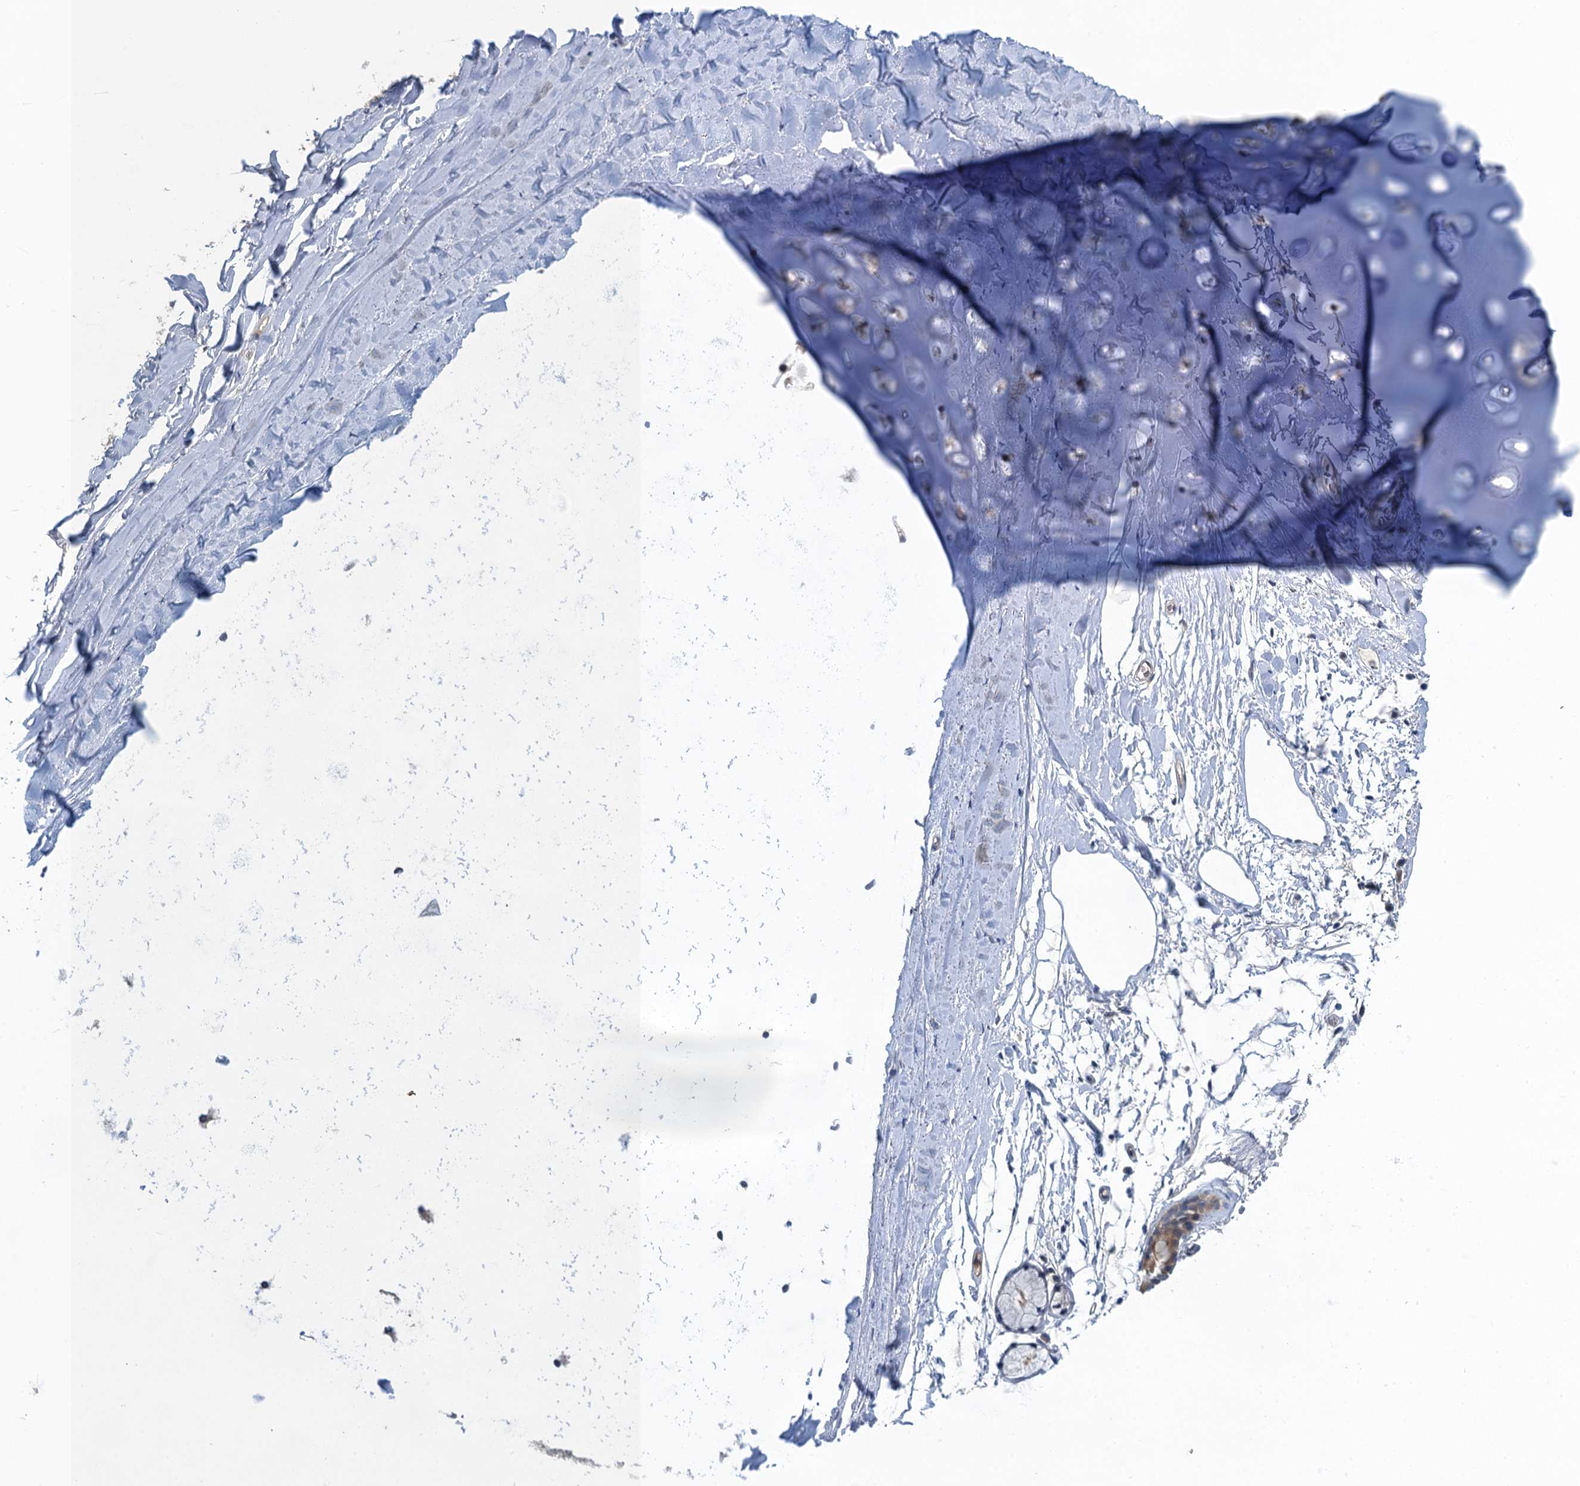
{"staining": {"intensity": "negative", "quantity": "none", "location": "none"}, "tissue": "adipose tissue", "cell_type": "Adipocytes", "image_type": "normal", "snomed": [{"axis": "morphology", "description": "Normal tissue, NOS"}, {"axis": "topography", "description": "Lymph node"}, {"axis": "topography", "description": "Bronchus"}], "caption": "A high-resolution image shows immunohistochemistry (IHC) staining of normal adipose tissue, which demonstrates no significant staining in adipocytes.", "gene": "MRFAP1", "patient": {"sex": "male", "age": 63}}